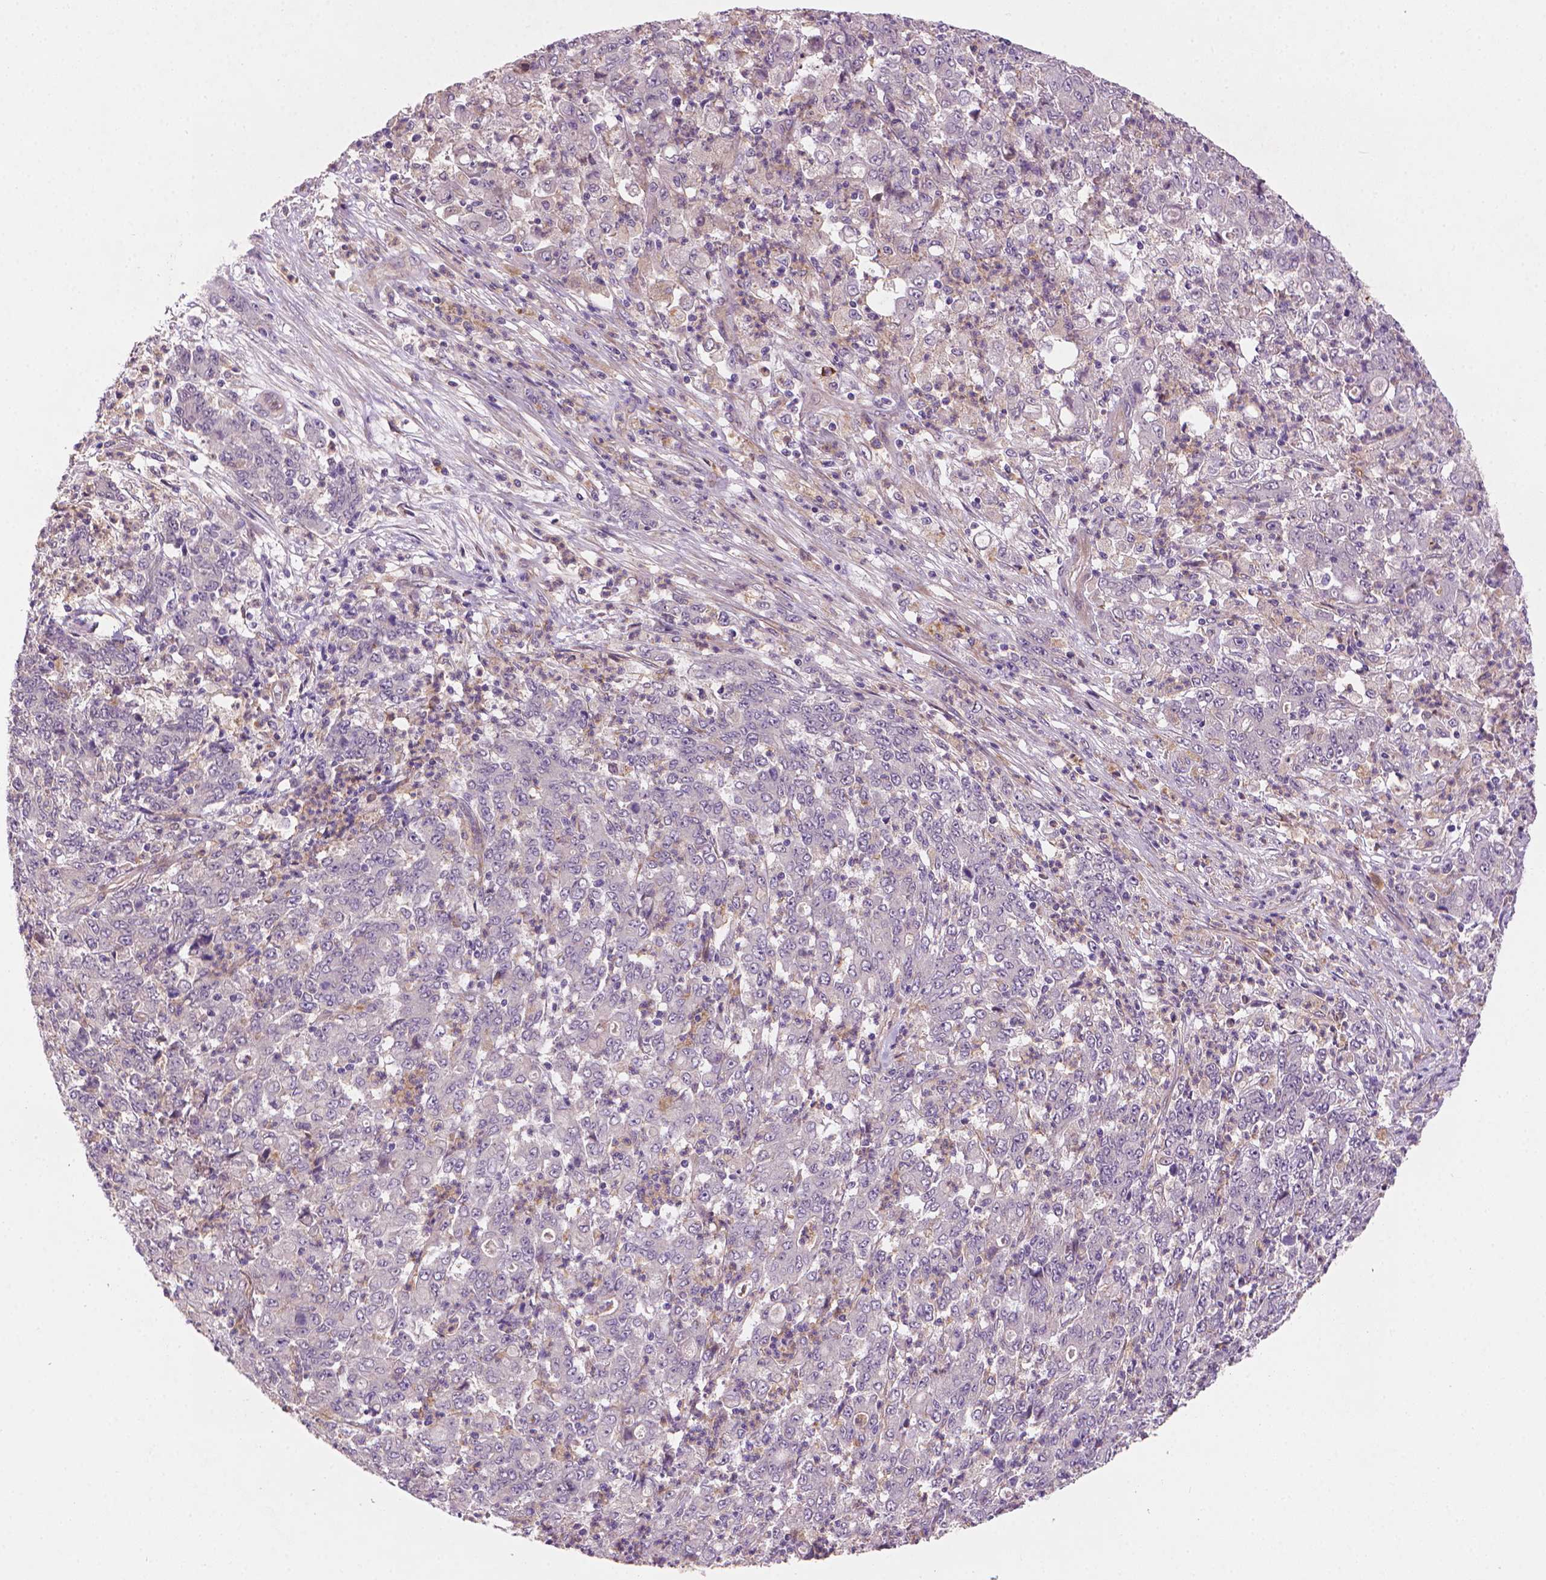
{"staining": {"intensity": "negative", "quantity": "none", "location": "none"}, "tissue": "stomach cancer", "cell_type": "Tumor cells", "image_type": "cancer", "snomed": [{"axis": "morphology", "description": "Adenocarcinoma, NOS"}, {"axis": "topography", "description": "Stomach, lower"}], "caption": "Adenocarcinoma (stomach) was stained to show a protein in brown. There is no significant positivity in tumor cells.", "gene": "AMMECR1", "patient": {"sex": "female", "age": 71}}